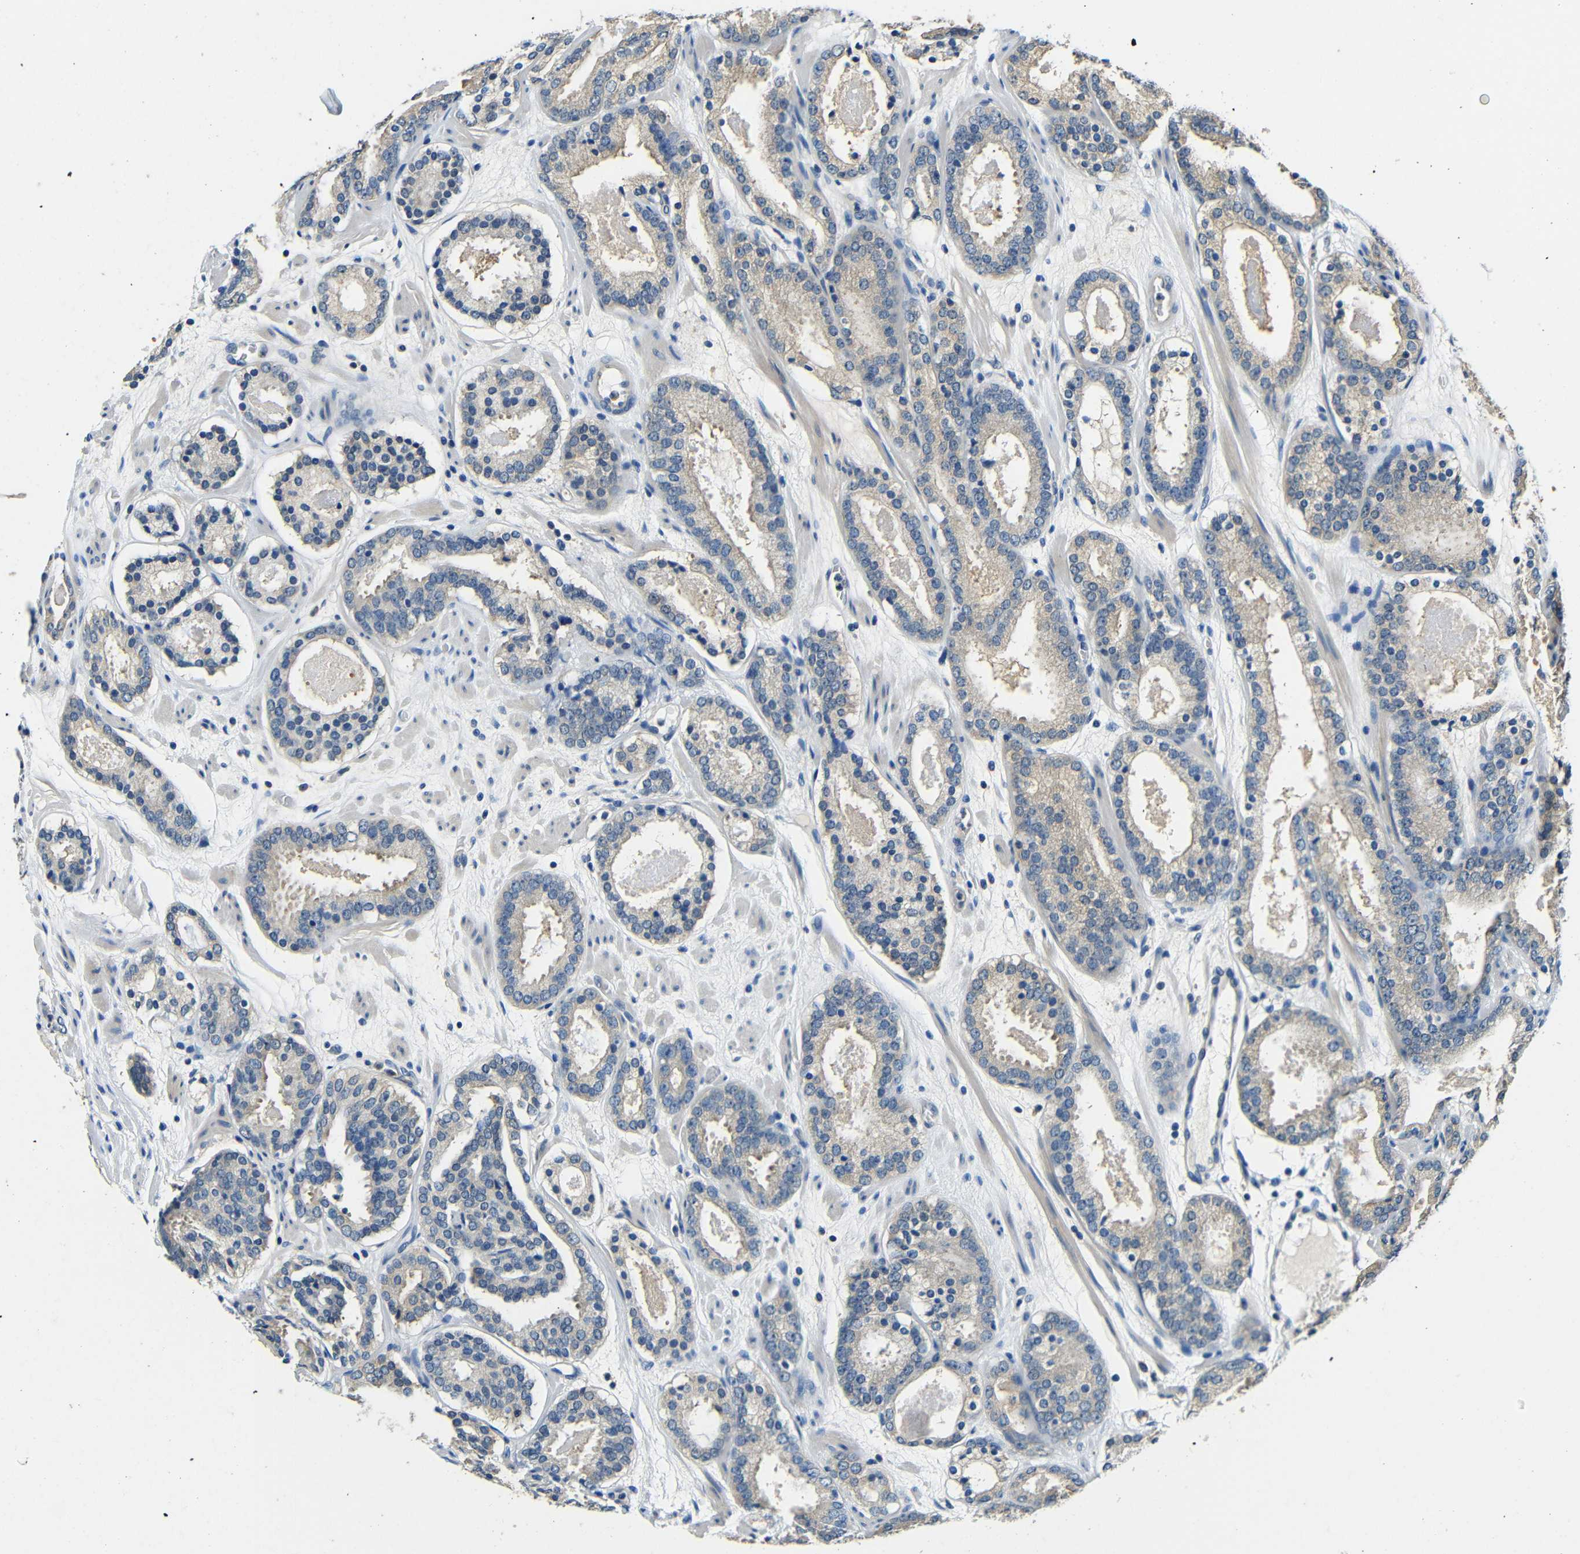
{"staining": {"intensity": "weak", "quantity": ">75%", "location": "cytoplasmic/membranous"}, "tissue": "prostate cancer", "cell_type": "Tumor cells", "image_type": "cancer", "snomed": [{"axis": "morphology", "description": "Adenocarcinoma, Low grade"}, {"axis": "topography", "description": "Prostate"}], "caption": "Immunohistochemistry (DAB) staining of prostate cancer (low-grade adenocarcinoma) exhibits weak cytoplasmic/membranous protein expression in about >75% of tumor cells.", "gene": "ADAP1", "patient": {"sex": "male", "age": 69}}